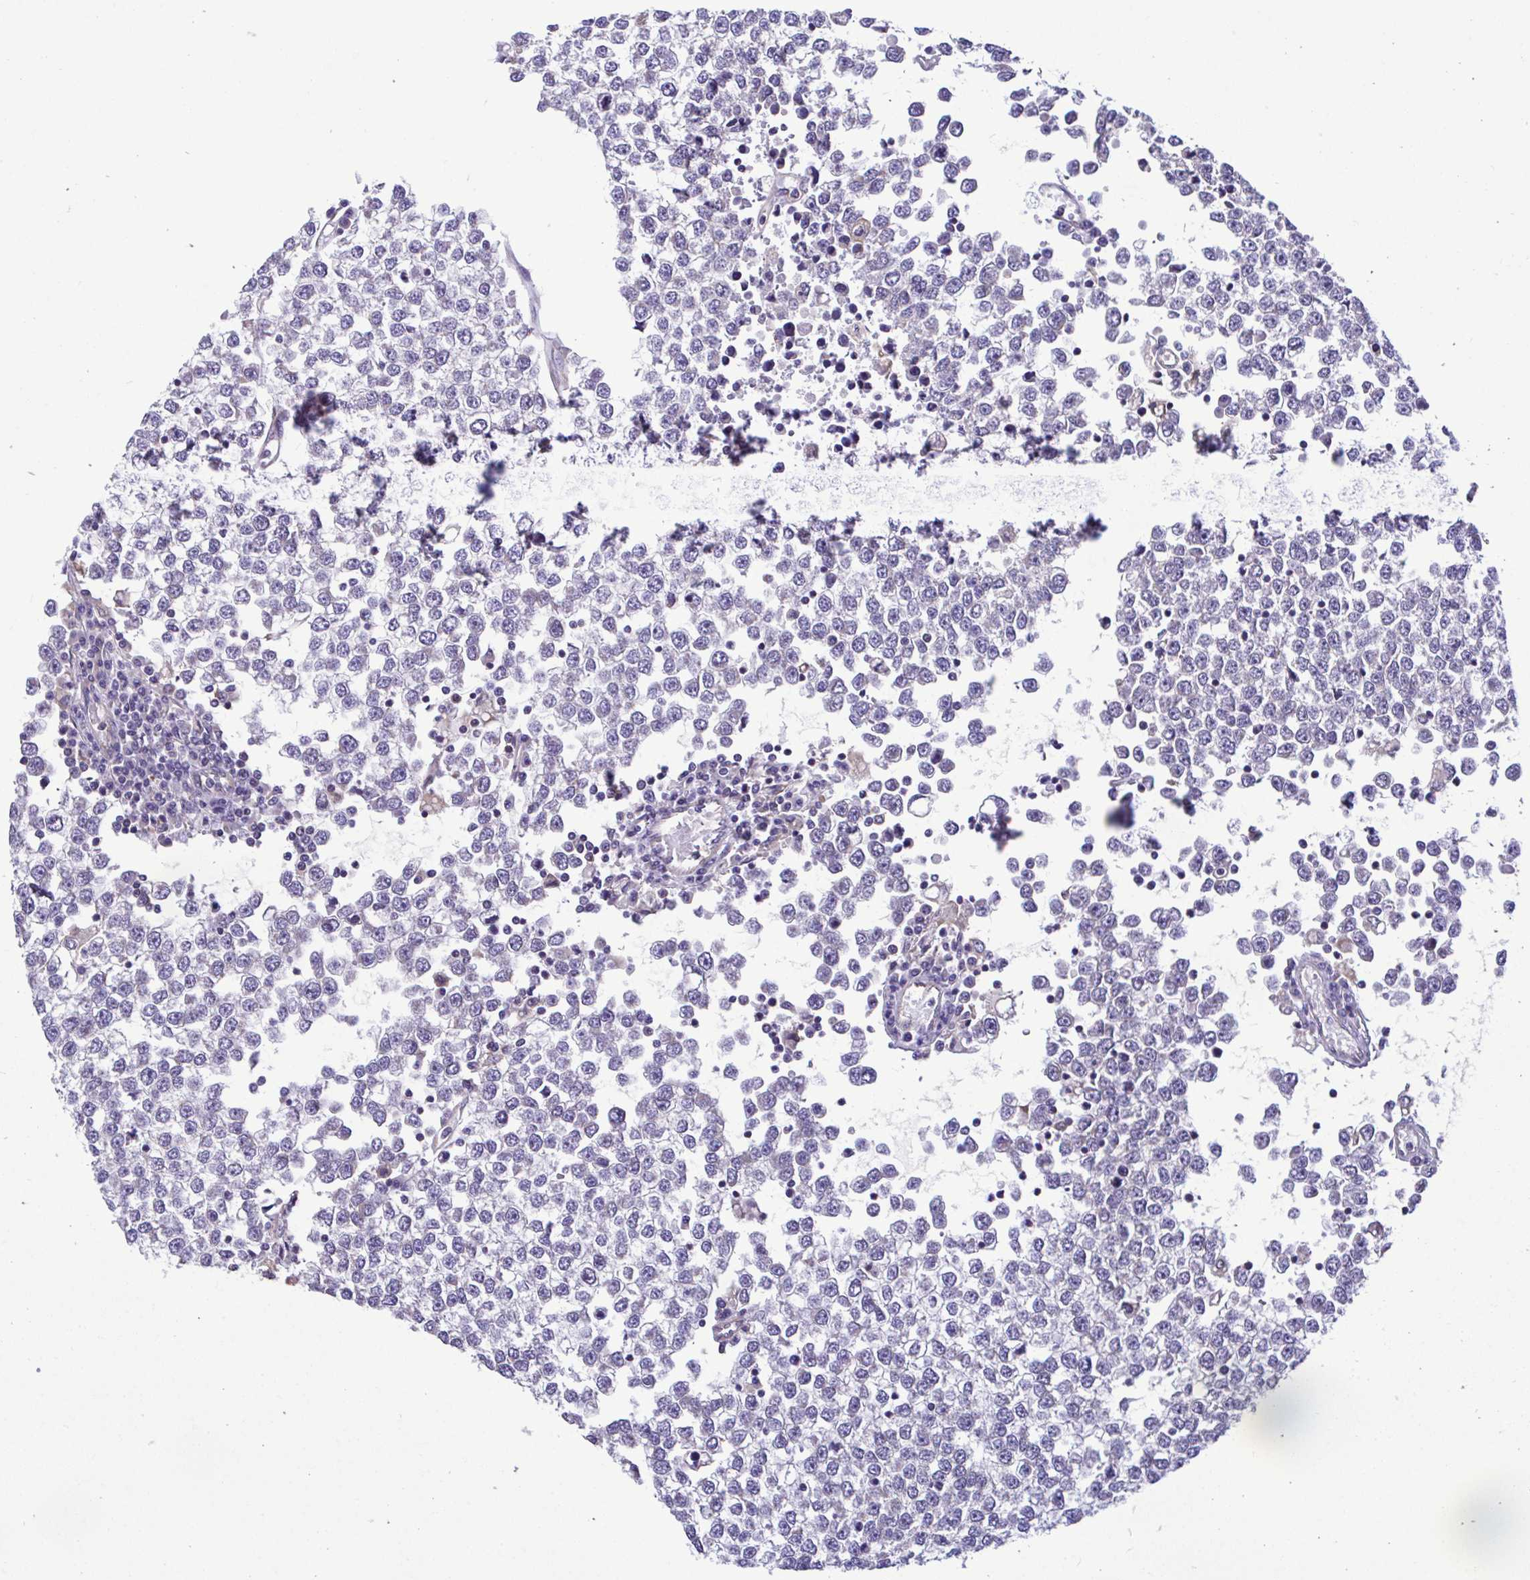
{"staining": {"intensity": "negative", "quantity": "none", "location": "none"}, "tissue": "testis cancer", "cell_type": "Tumor cells", "image_type": "cancer", "snomed": [{"axis": "morphology", "description": "Seminoma, NOS"}, {"axis": "topography", "description": "Testis"}], "caption": "Testis seminoma was stained to show a protein in brown. There is no significant staining in tumor cells. (Stains: DAB immunohistochemistry (IHC) with hematoxylin counter stain, Microscopy: brightfield microscopy at high magnification).", "gene": "PIGK", "patient": {"sex": "male", "age": 65}}